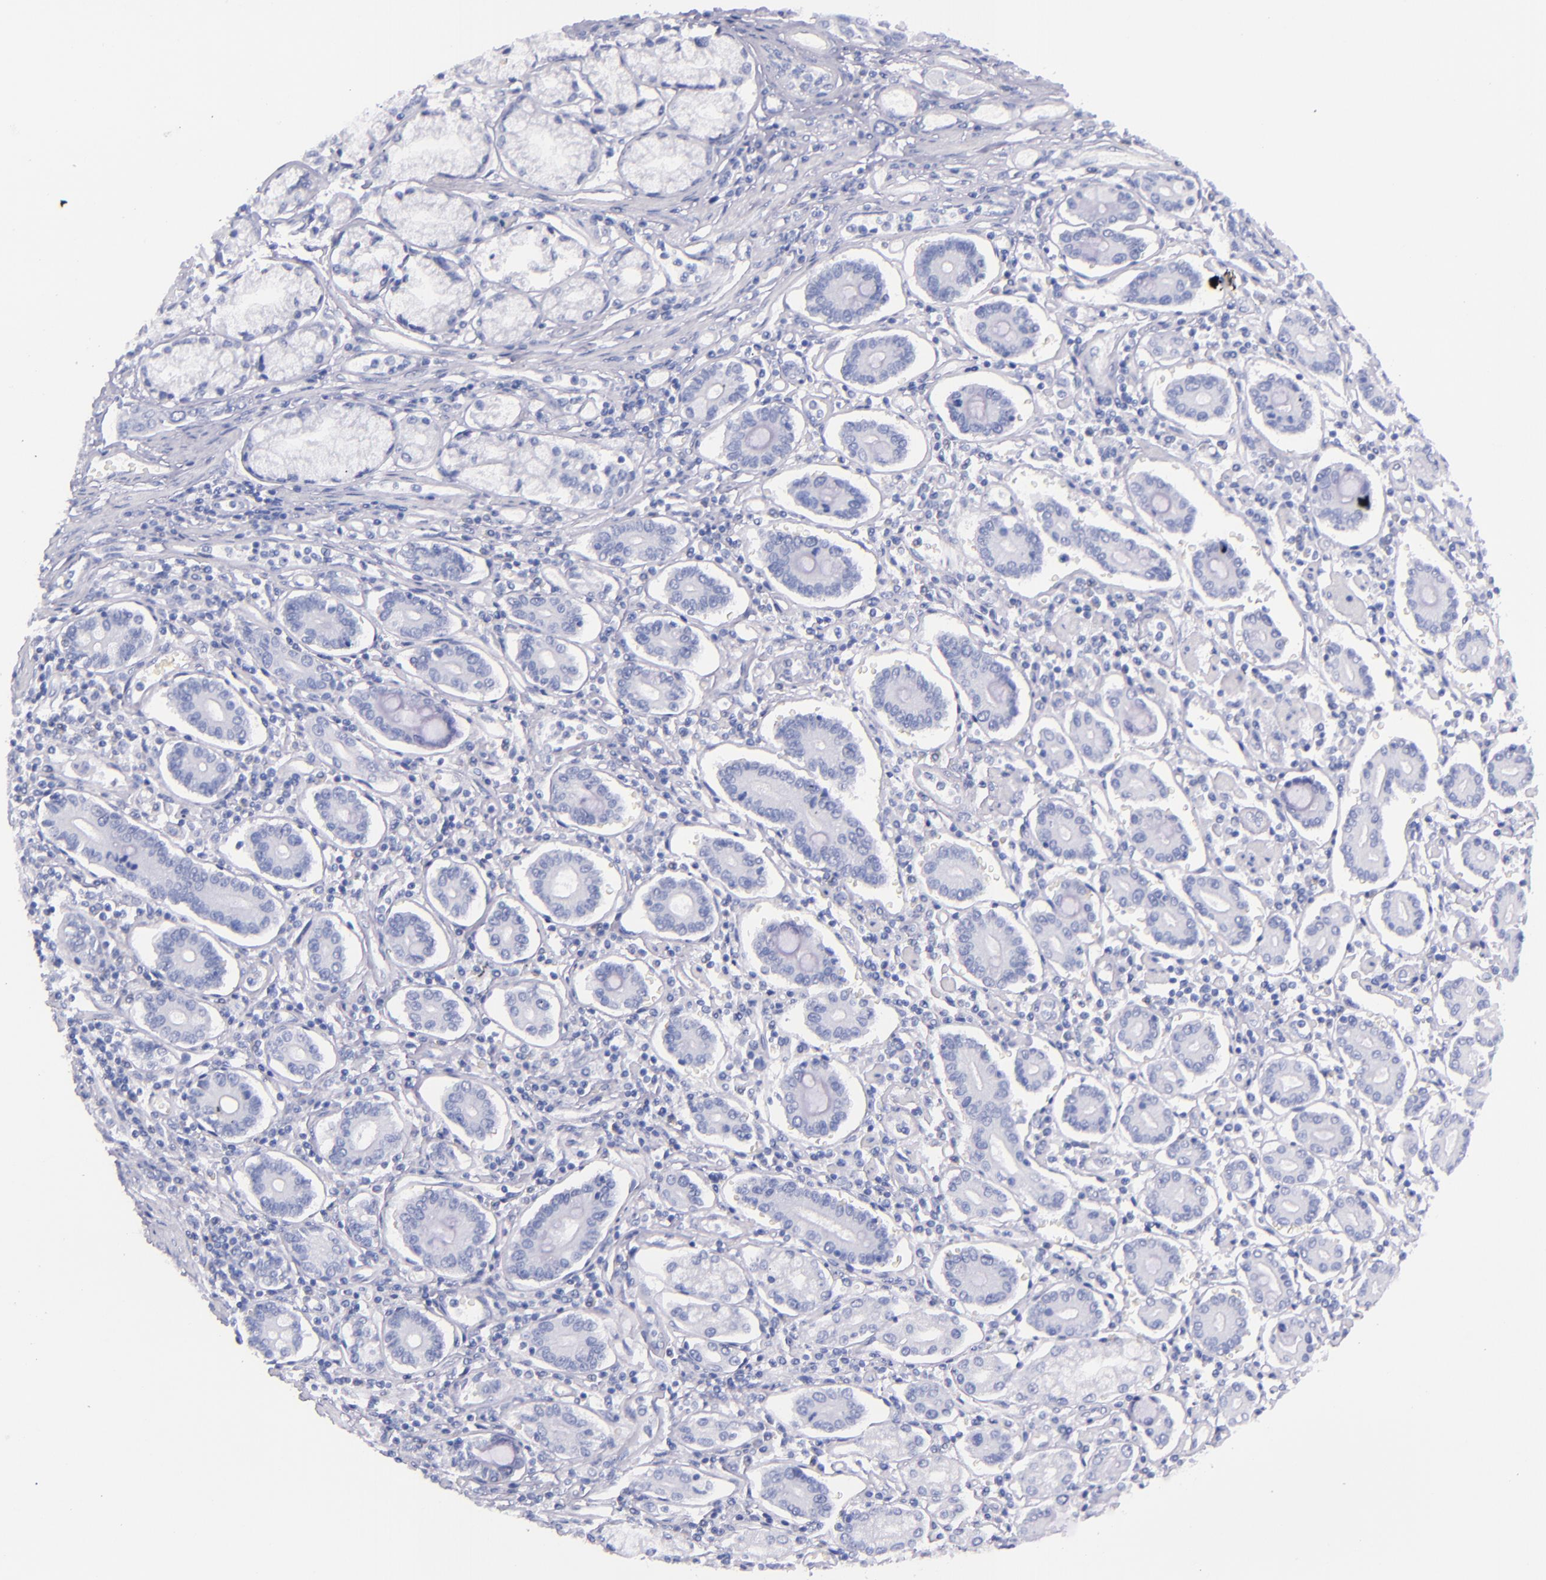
{"staining": {"intensity": "negative", "quantity": "none", "location": "none"}, "tissue": "pancreatic cancer", "cell_type": "Tumor cells", "image_type": "cancer", "snomed": [{"axis": "morphology", "description": "Adenocarcinoma, NOS"}, {"axis": "topography", "description": "Pancreas"}], "caption": "Immunohistochemistry (IHC) image of neoplastic tissue: pancreatic cancer (adenocarcinoma) stained with DAB shows no significant protein positivity in tumor cells.", "gene": "SFTPB", "patient": {"sex": "female", "age": 57}}